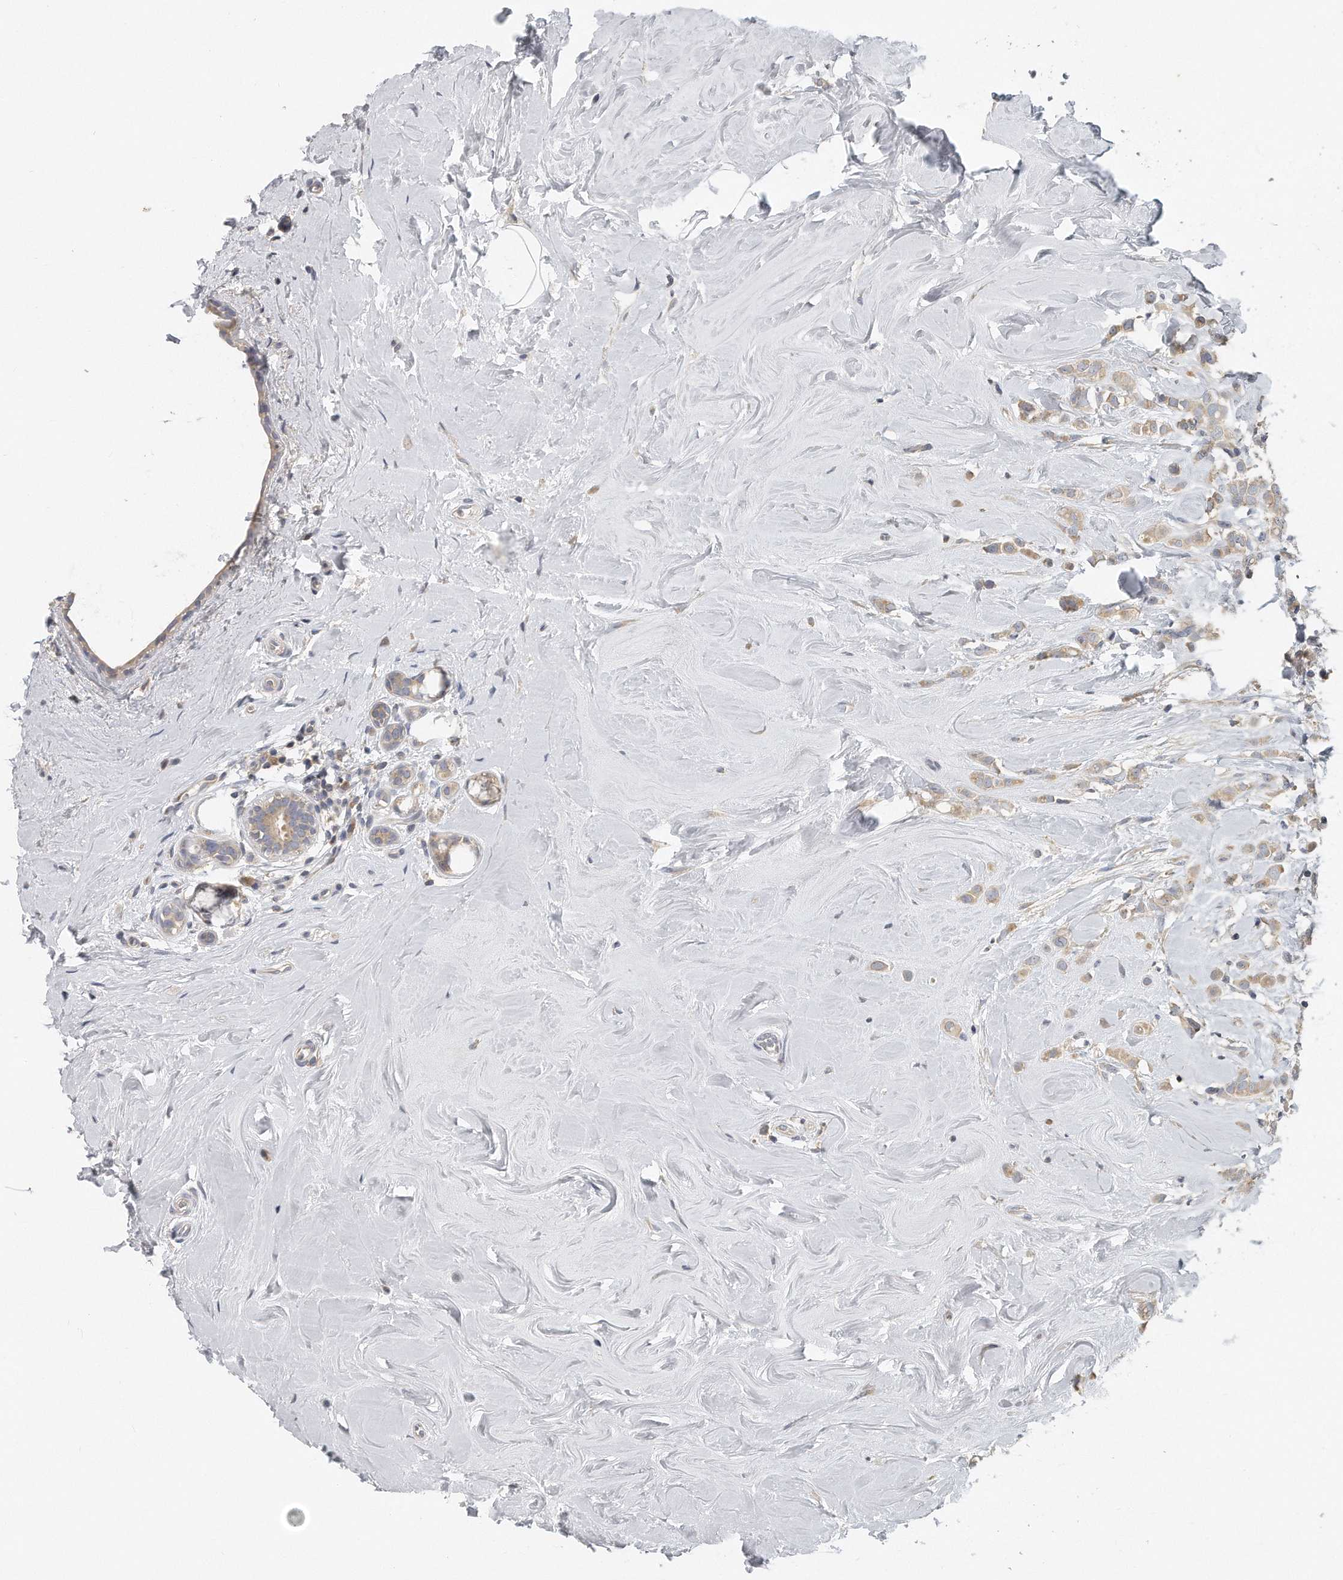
{"staining": {"intensity": "weak", "quantity": ">75%", "location": "cytoplasmic/membranous"}, "tissue": "breast cancer", "cell_type": "Tumor cells", "image_type": "cancer", "snomed": [{"axis": "morphology", "description": "Lobular carcinoma"}, {"axis": "topography", "description": "Breast"}], "caption": "Human breast lobular carcinoma stained with a protein marker exhibits weak staining in tumor cells.", "gene": "EIF3I", "patient": {"sex": "female", "age": 47}}